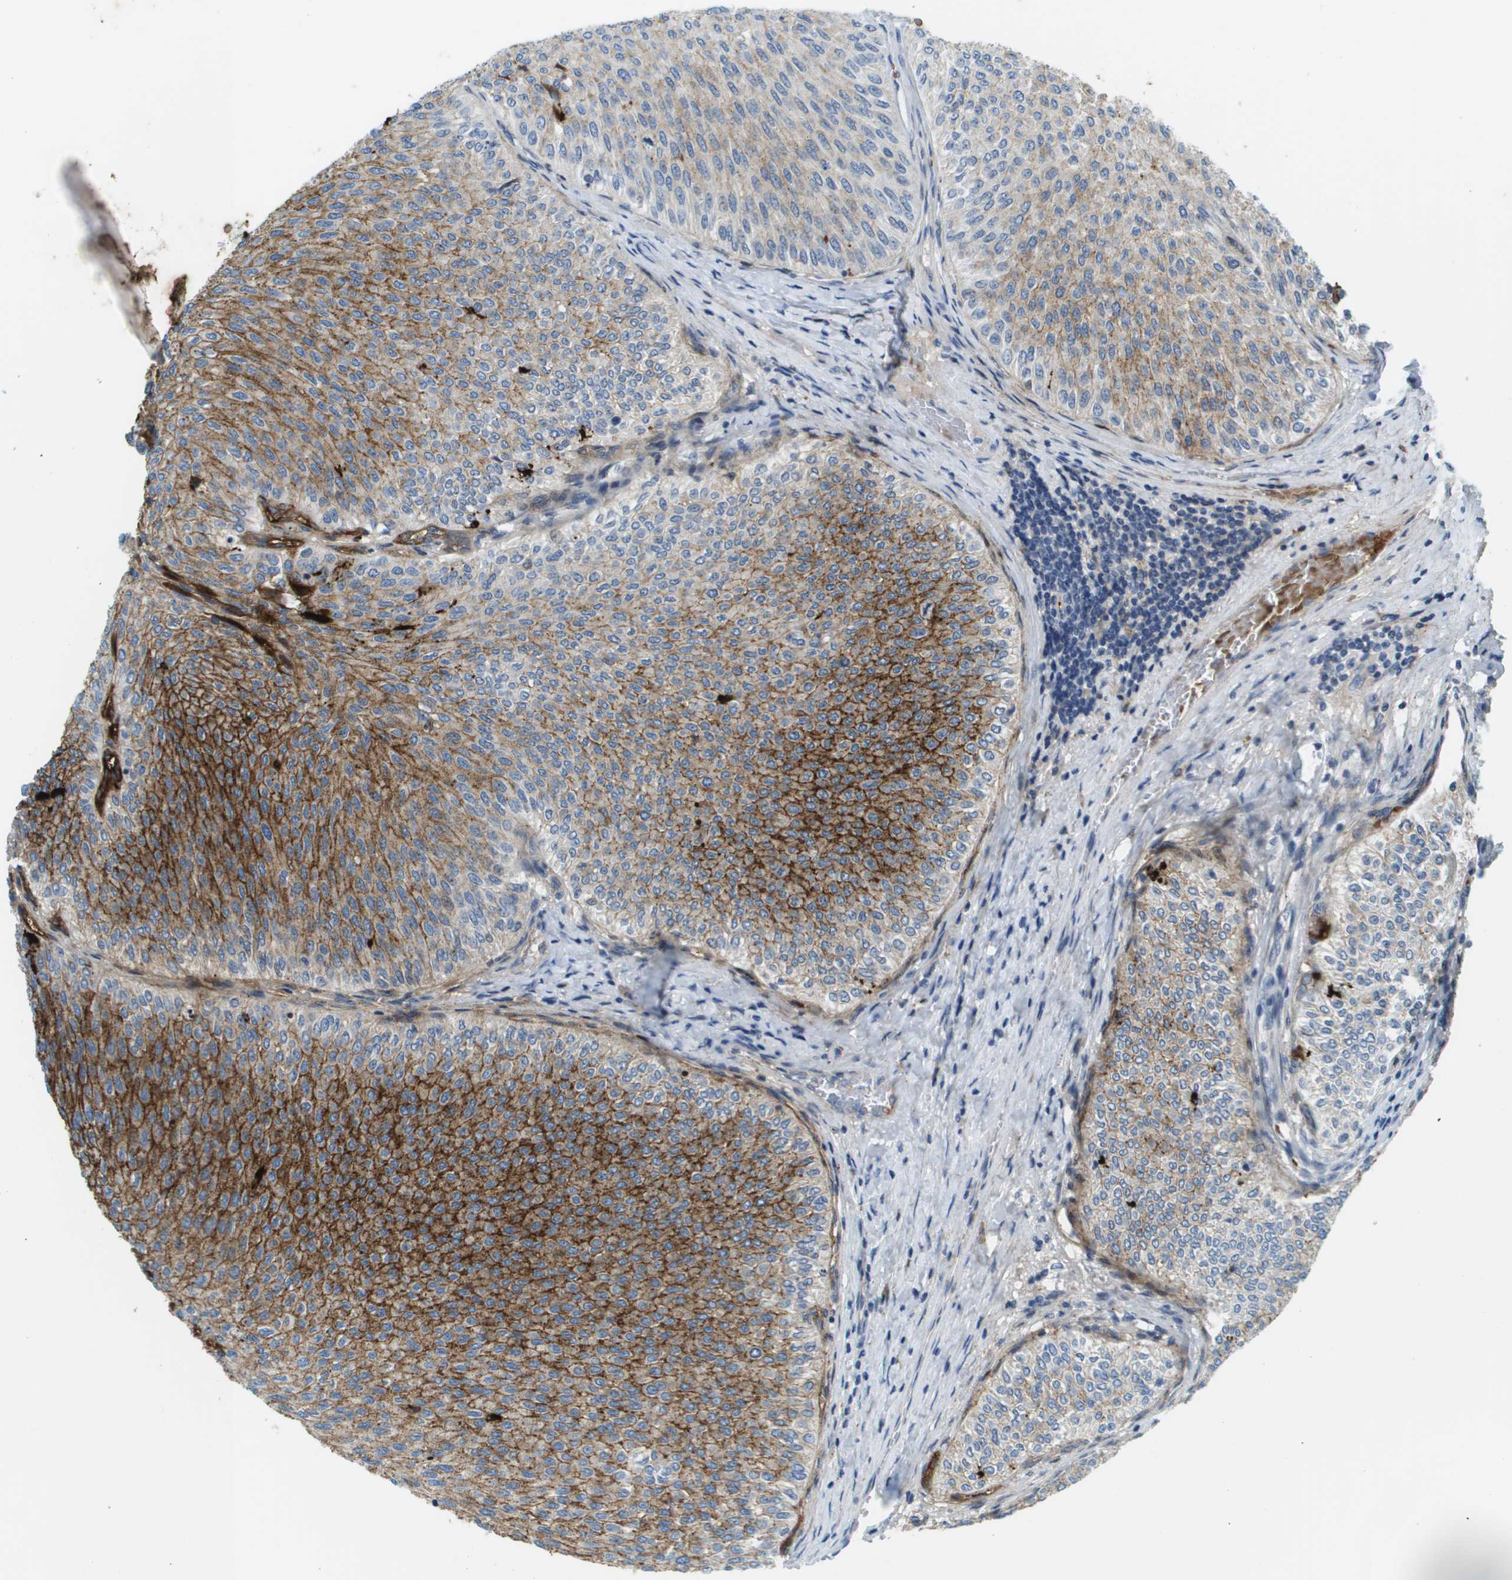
{"staining": {"intensity": "moderate", "quantity": ">75%", "location": "cytoplasmic/membranous"}, "tissue": "urothelial cancer", "cell_type": "Tumor cells", "image_type": "cancer", "snomed": [{"axis": "morphology", "description": "Urothelial carcinoma, Low grade"}, {"axis": "topography", "description": "Urinary bladder"}], "caption": "This micrograph displays IHC staining of human urothelial carcinoma (low-grade), with medium moderate cytoplasmic/membranous positivity in approximately >75% of tumor cells.", "gene": "SDC1", "patient": {"sex": "male", "age": 78}}